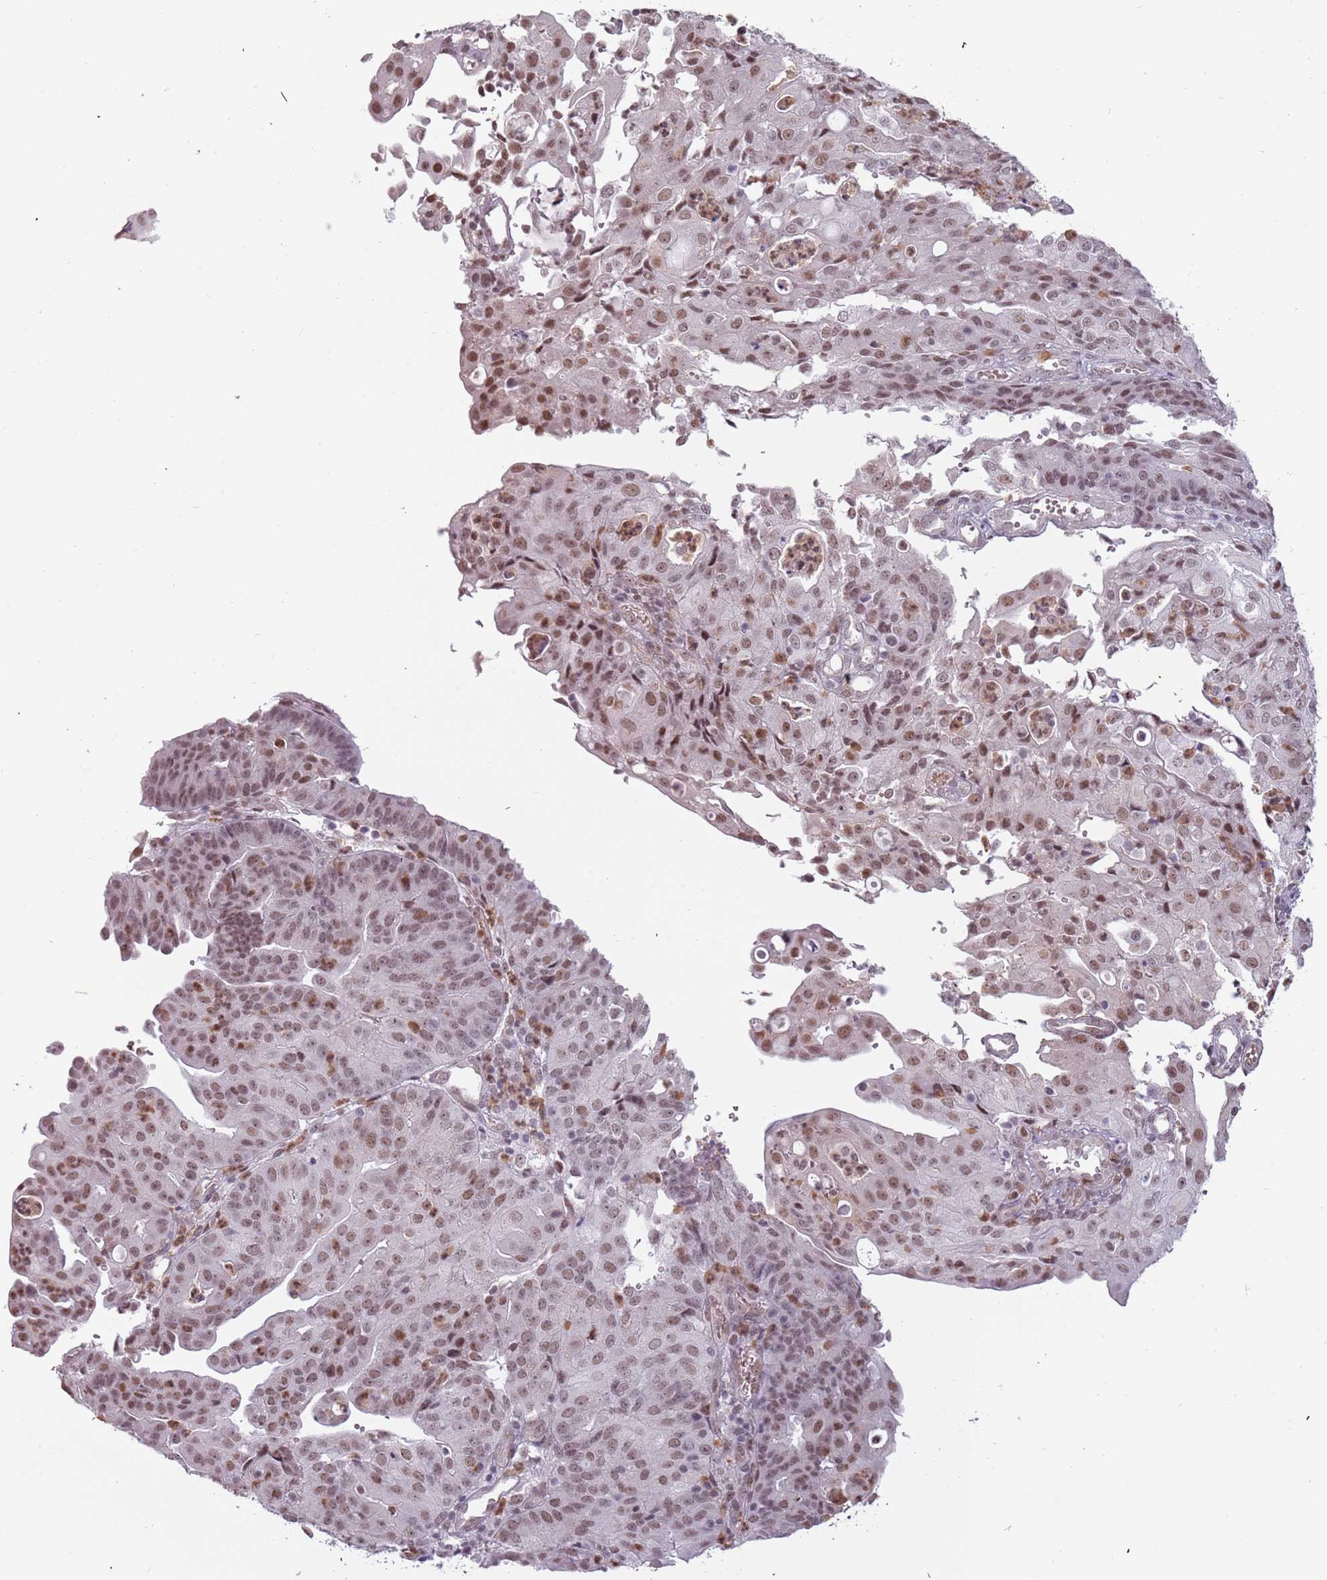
{"staining": {"intensity": "moderate", "quantity": ">75%", "location": "nuclear"}, "tissue": "endometrial cancer", "cell_type": "Tumor cells", "image_type": "cancer", "snomed": [{"axis": "morphology", "description": "Adenocarcinoma, NOS"}, {"axis": "topography", "description": "Endometrium"}], "caption": "Immunohistochemistry (IHC) of adenocarcinoma (endometrial) displays medium levels of moderate nuclear expression in about >75% of tumor cells.", "gene": "REXO4", "patient": {"sex": "female", "age": 56}}